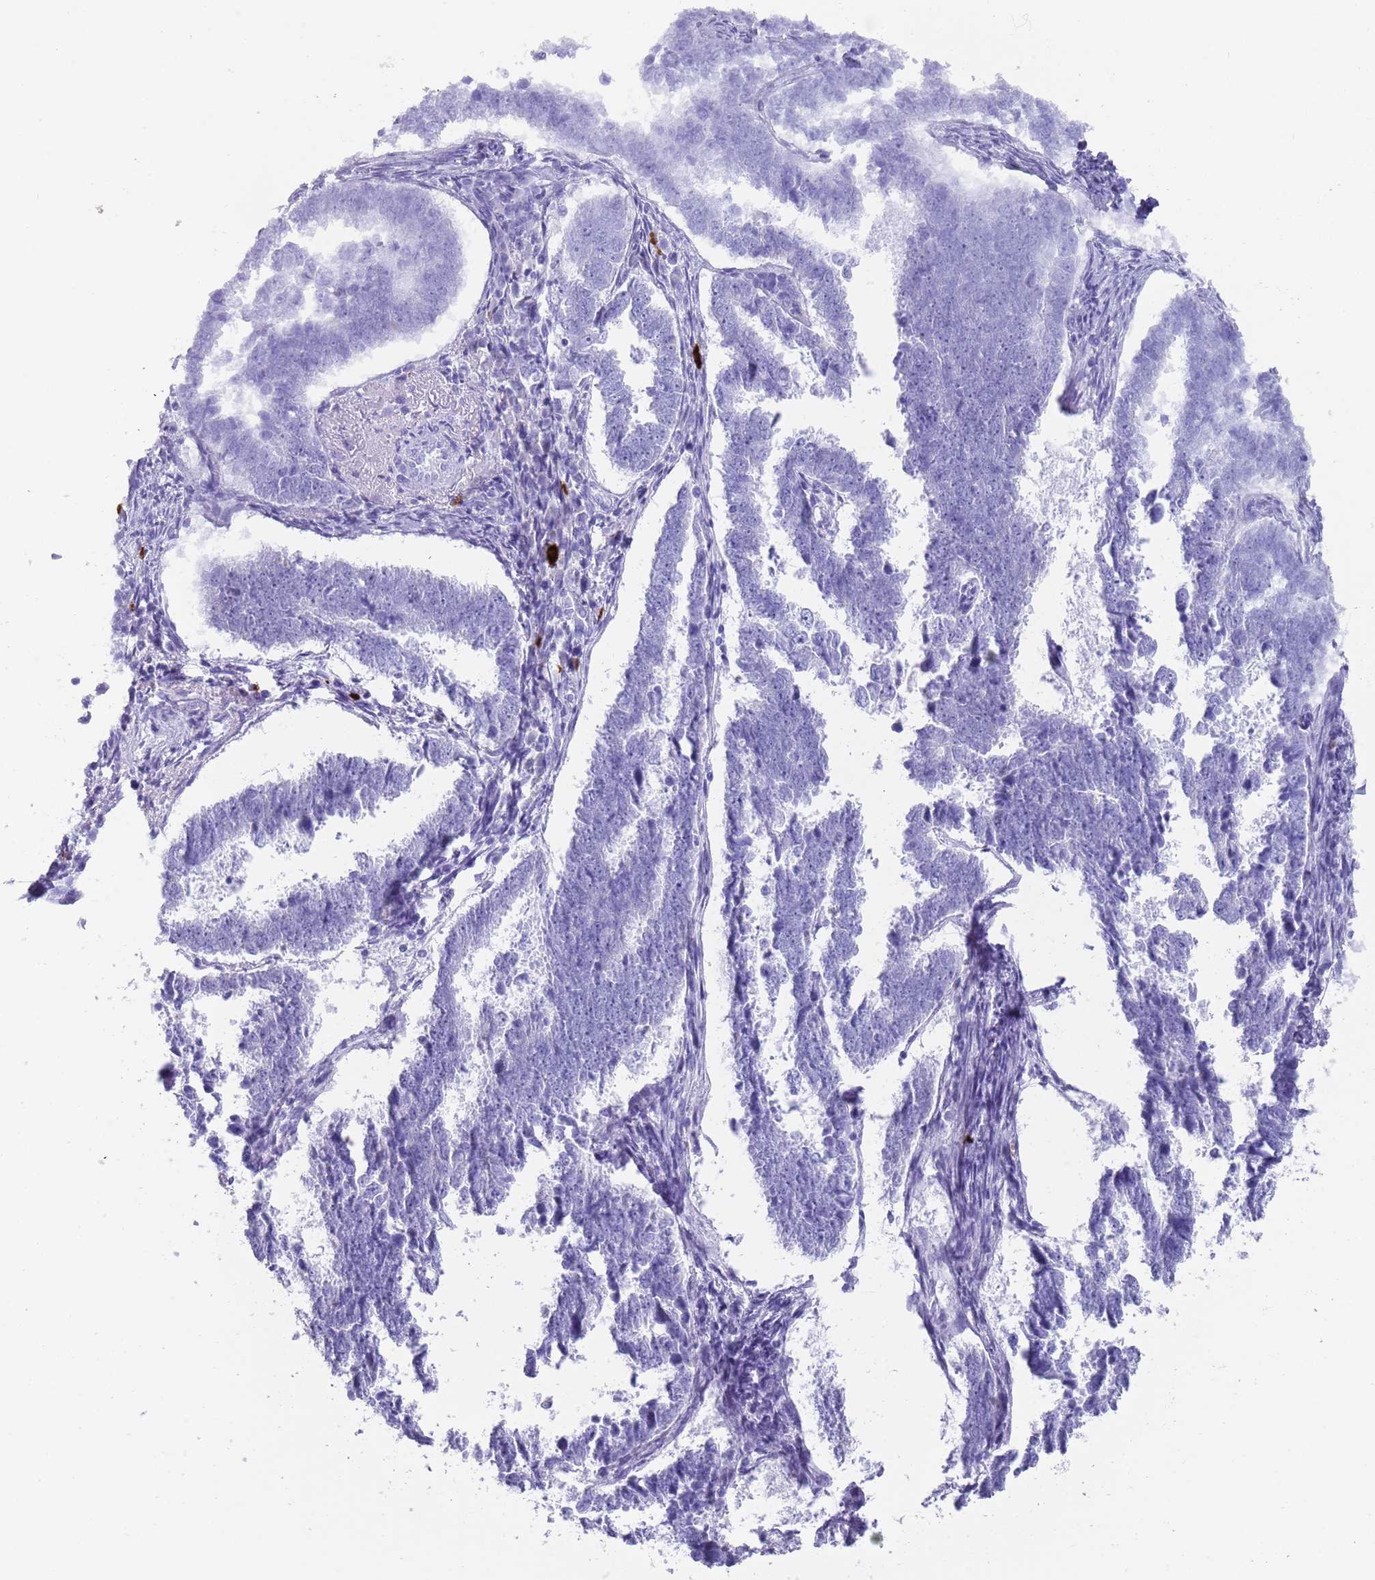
{"staining": {"intensity": "negative", "quantity": "none", "location": "none"}, "tissue": "endometrial cancer", "cell_type": "Tumor cells", "image_type": "cancer", "snomed": [{"axis": "morphology", "description": "Adenocarcinoma, NOS"}, {"axis": "topography", "description": "Endometrium"}], "caption": "DAB immunohistochemical staining of human endometrial cancer (adenocarcinoma) exhibits no significant expression in tumor cells.", "gene": "MYADML2", "patient": {"sex": "female", "age": 75}}